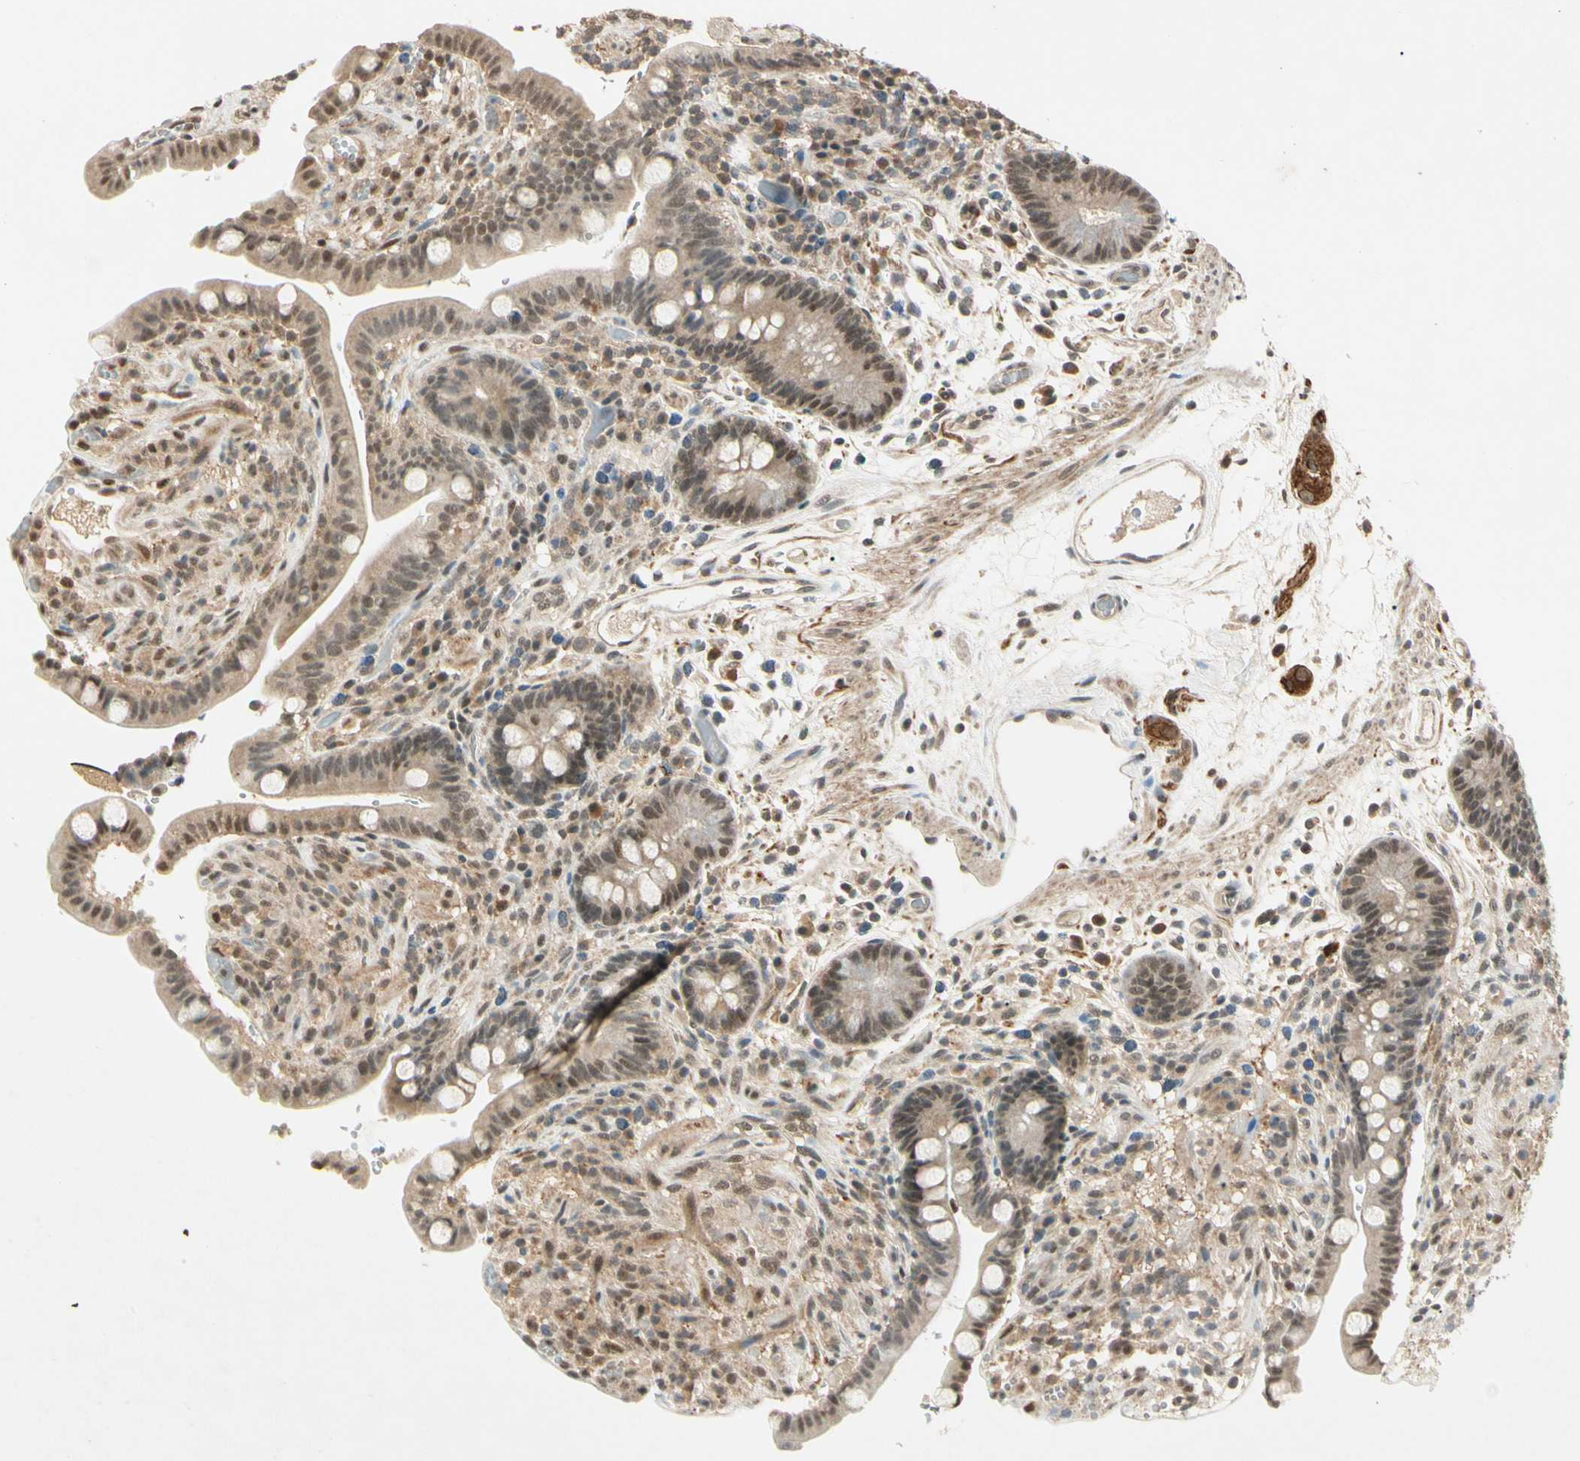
{"staining": {"intensity": "weak", "quantity": ">75%", "location": "cytoplasmic/membranous"}, "tissue": "colon", "cell_type": "Endothelial cells", "image_type": "normal", "snomed": [{"axis": "morphology", "description": "Normal tissue, NOS"}, {"axis": "topography", "description": "Colon"}], "caption": "Immunohistochemical staining of benign human colon exhibits weak cytoplasmic/membranous protein positivity in approximately >75% of endothelial cells.", "gene": "ZSCAN12", "patient": {"sex": "male", "age": 73}}